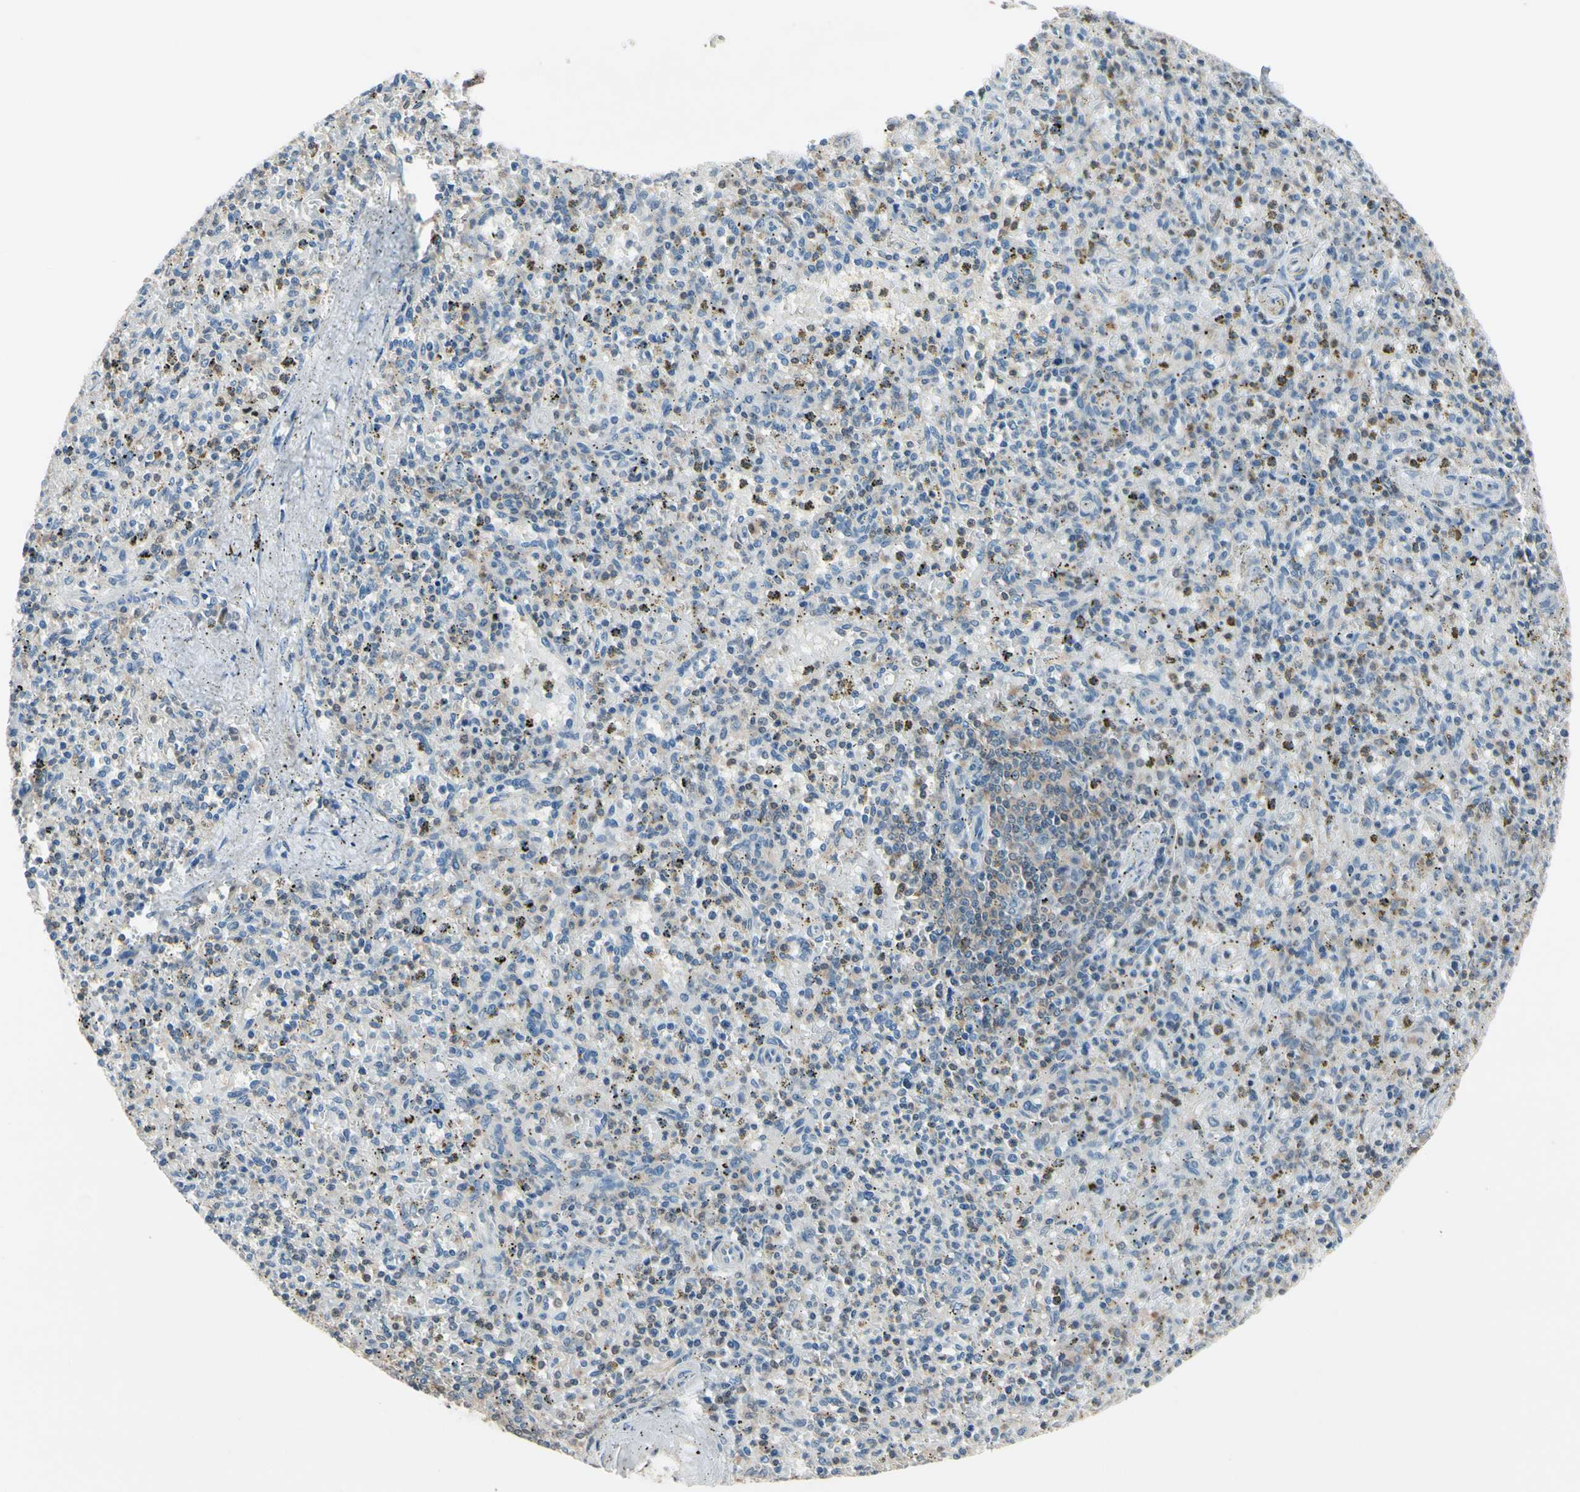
{"staining": {"intensity": "moderate", "quantity": "<25%", "location": "cytoplasmic/membranous"}, "tissue": "spleen", "cell_type": "Cells in red pulp", "image_type": "normal", "snomed": [{"axis": "morphology", "description": "Normal tissue, NOS"}, {"axis": "topography", "description": "Spleen"}], "caption": "A photomicrograph of spleen stained for a protein shows moderate cytoplasmic/membranous brown staining in cells in red pulp. Nuclei are stained in blue.", "gene": "NFATC2", "patient": {"sex": "male", "age": 72}}